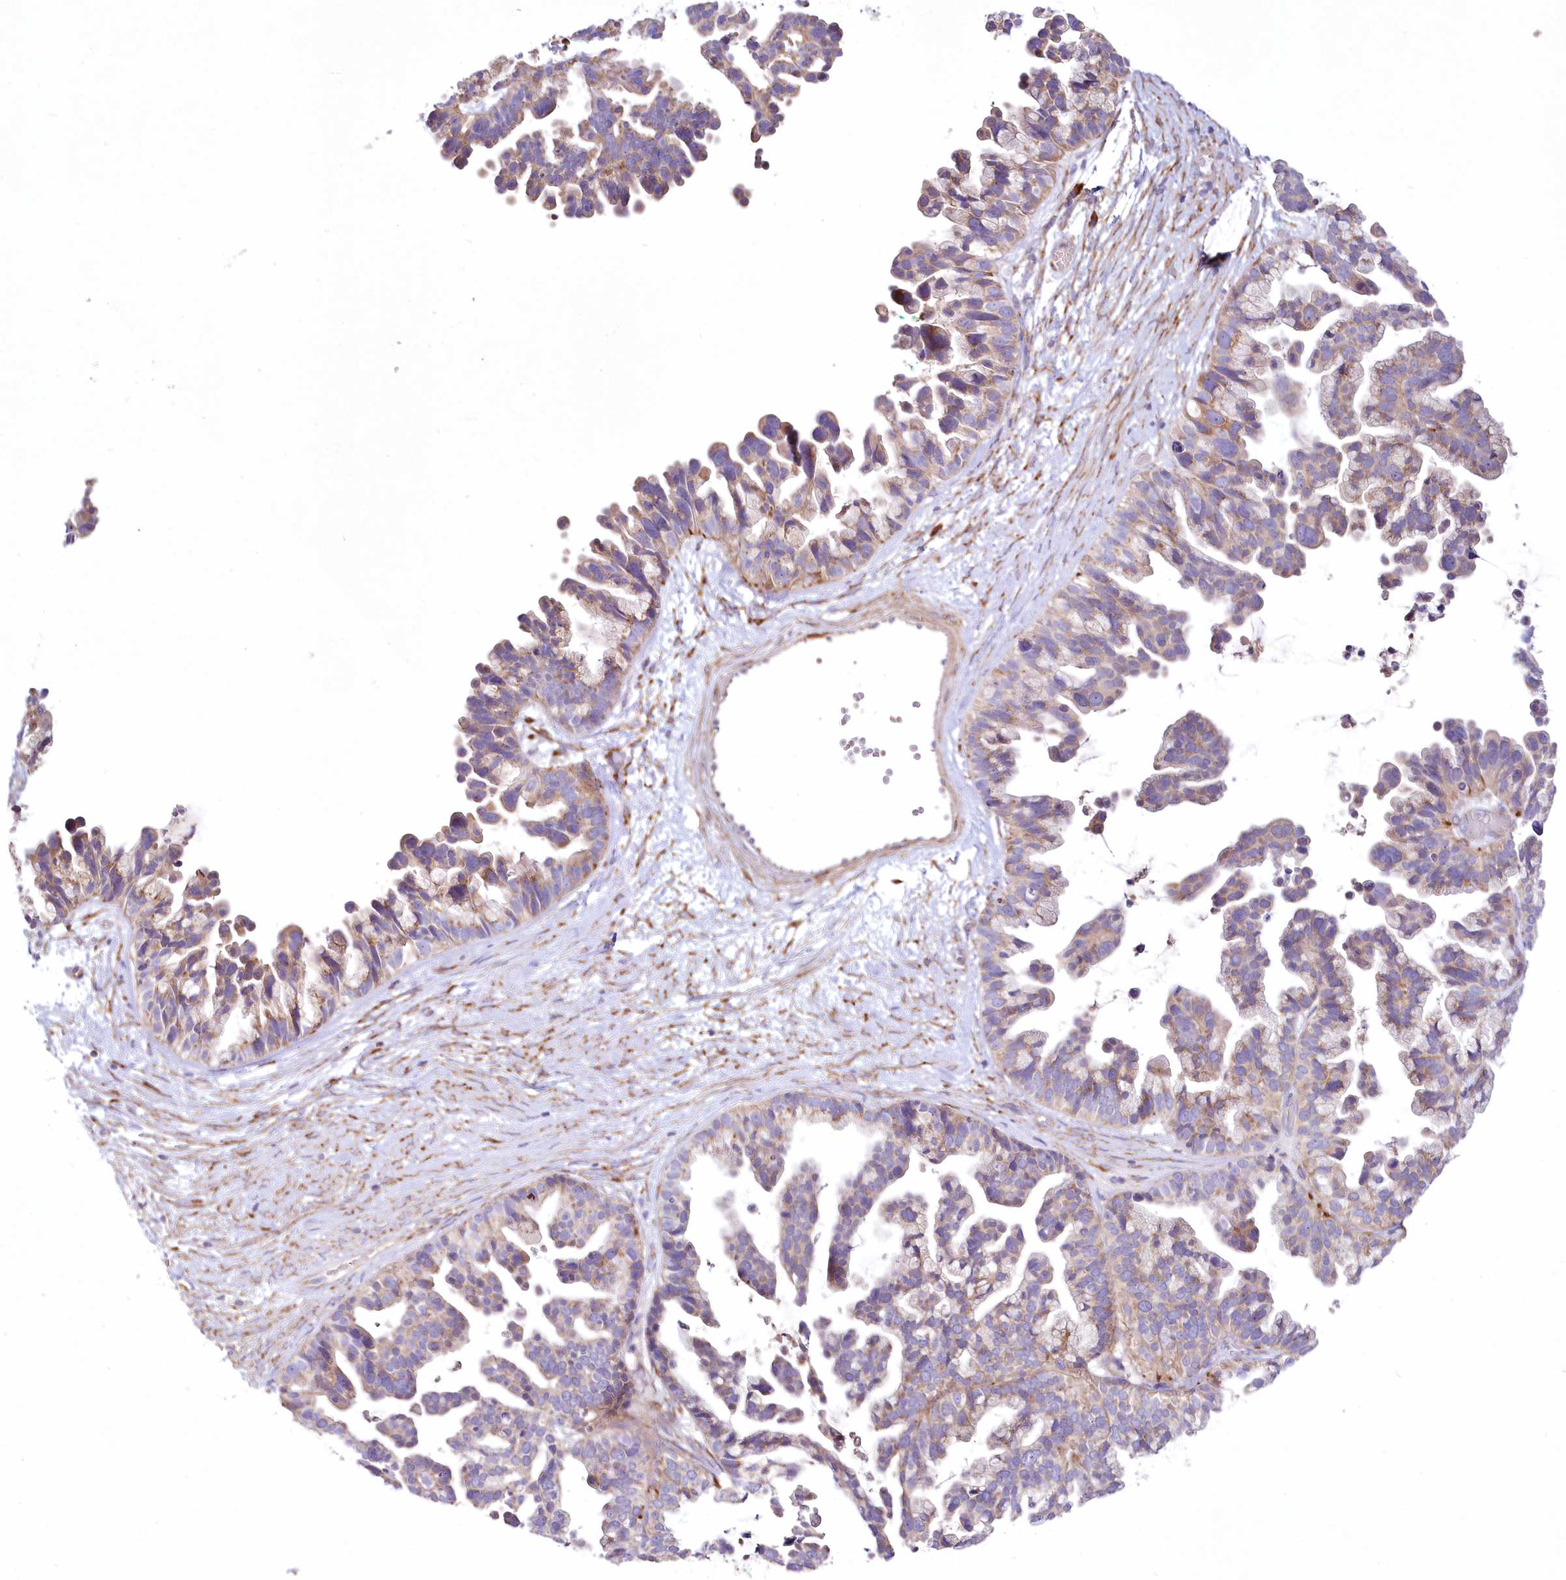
{"staining": {"intensity": "weak", "quantity": "25%-75%", "location": "cytoplasmic/membranous"}, "tissue": "ovarian cancer", "cell_type": "Tumor cells", "image_type": "cancer", "snomed": [{"axis": "morphology", "description": "Cystadenocarcinoma, serous, NOS"}, {"axis": "topography", "description": "Ovary"}], "caption": "A low amount of weak cytoplasmic/membranous positivity is present in about 25%-75% of tumor cells in serous cystadenocarcinoma (ovarian) tissue.", "gene": "ARFGEF3", "patient": {"sex": "female", "age": 56}}